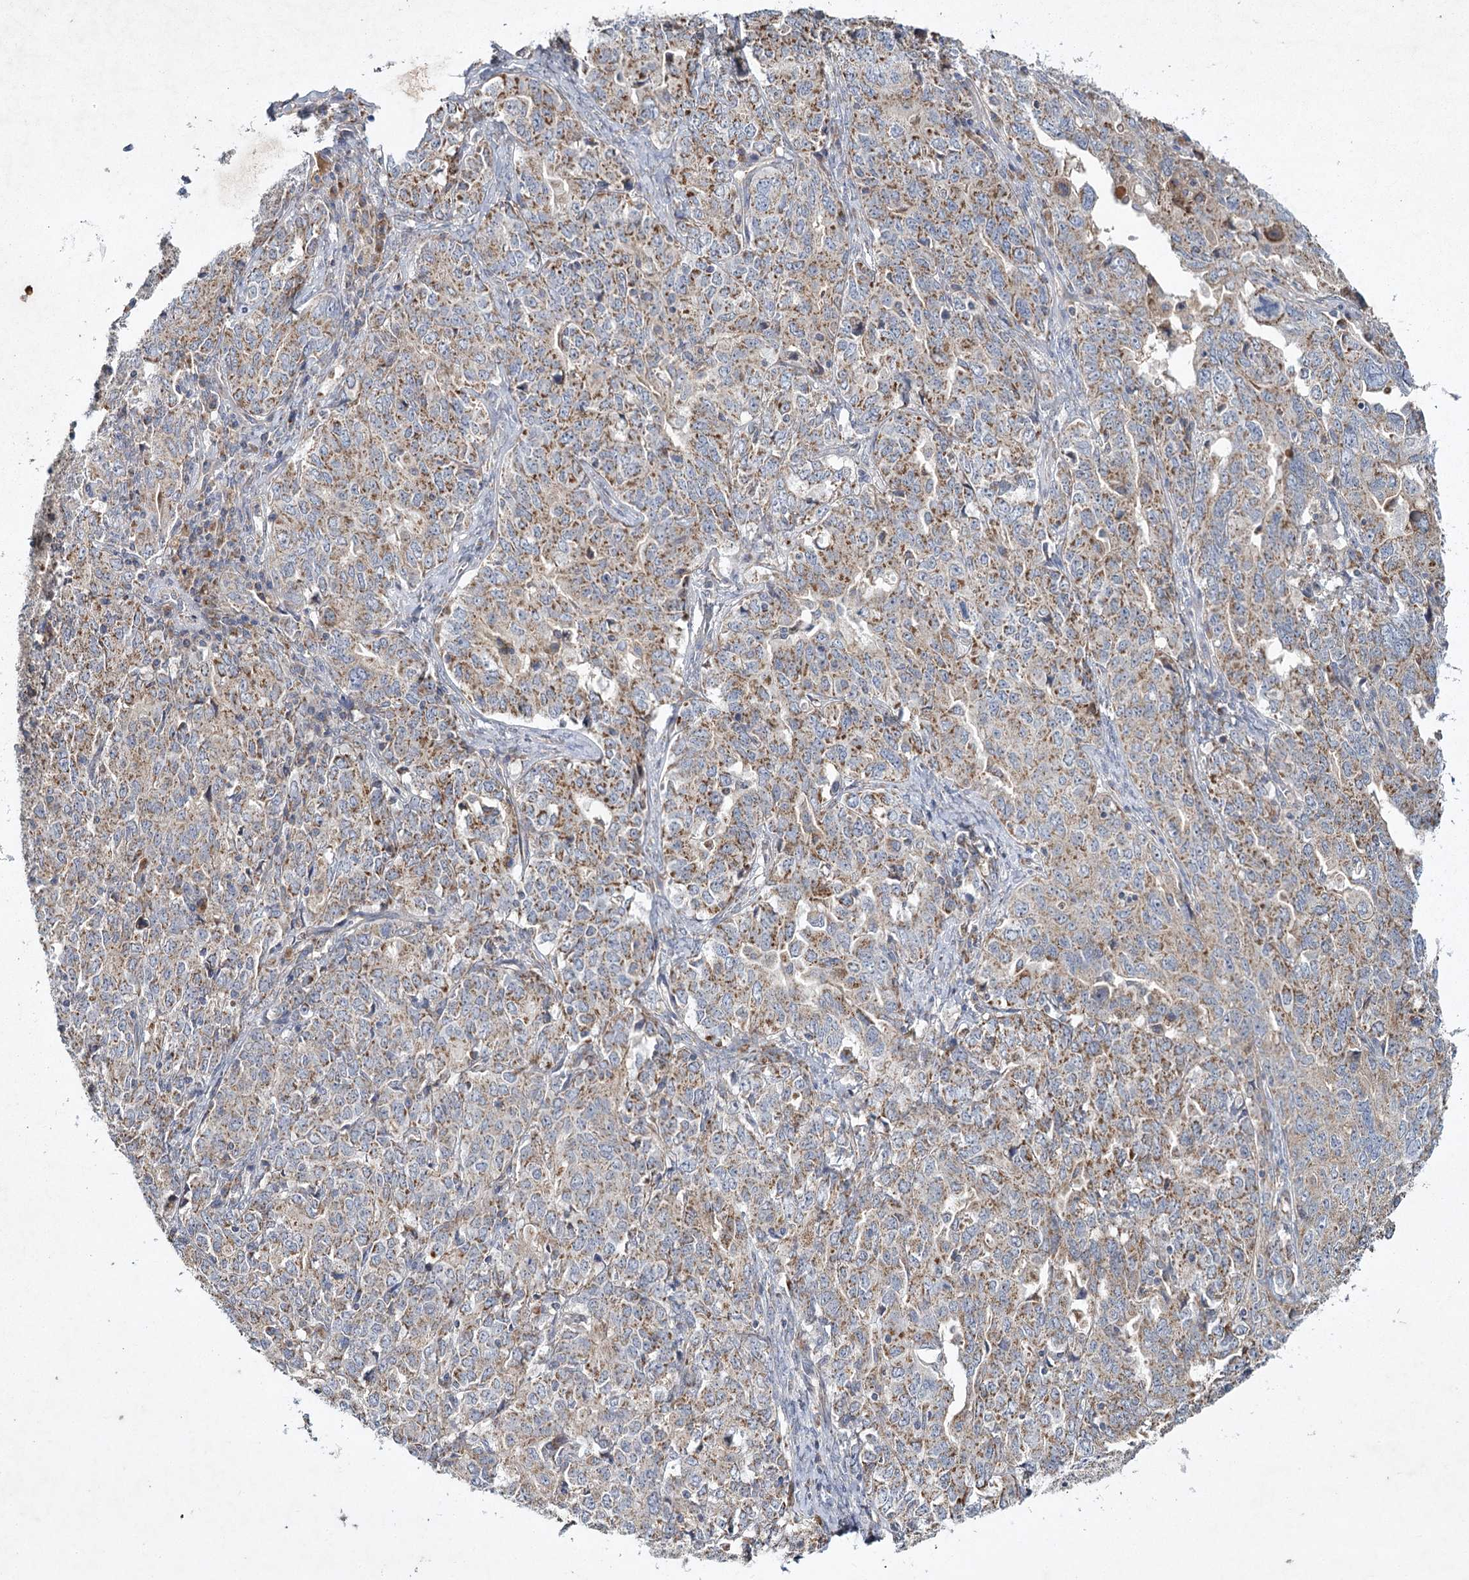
{"staining": {"intensity": "moderate", "quantity": ">75%", "location": "cytoplasmic/membranous"}, "tissue": "ovarian cancer", "cell_type": "Tumor cells", "image_type": "cancer", "snomed": [{"axis": "morphology", "description": "Carcinoma, endometroid"}, {"axis": "topography", "description": "Ovary"}], "caption": "The photomicrograph displays a brown stain indicating the presence of a protein in the cytoplasmic/membranous of tumor cells in ovarian endometroid carcinoma. Nuclei are stained in blue.", "gene": "MRPL44", "patient": {"sex": "female", "age": 62}}